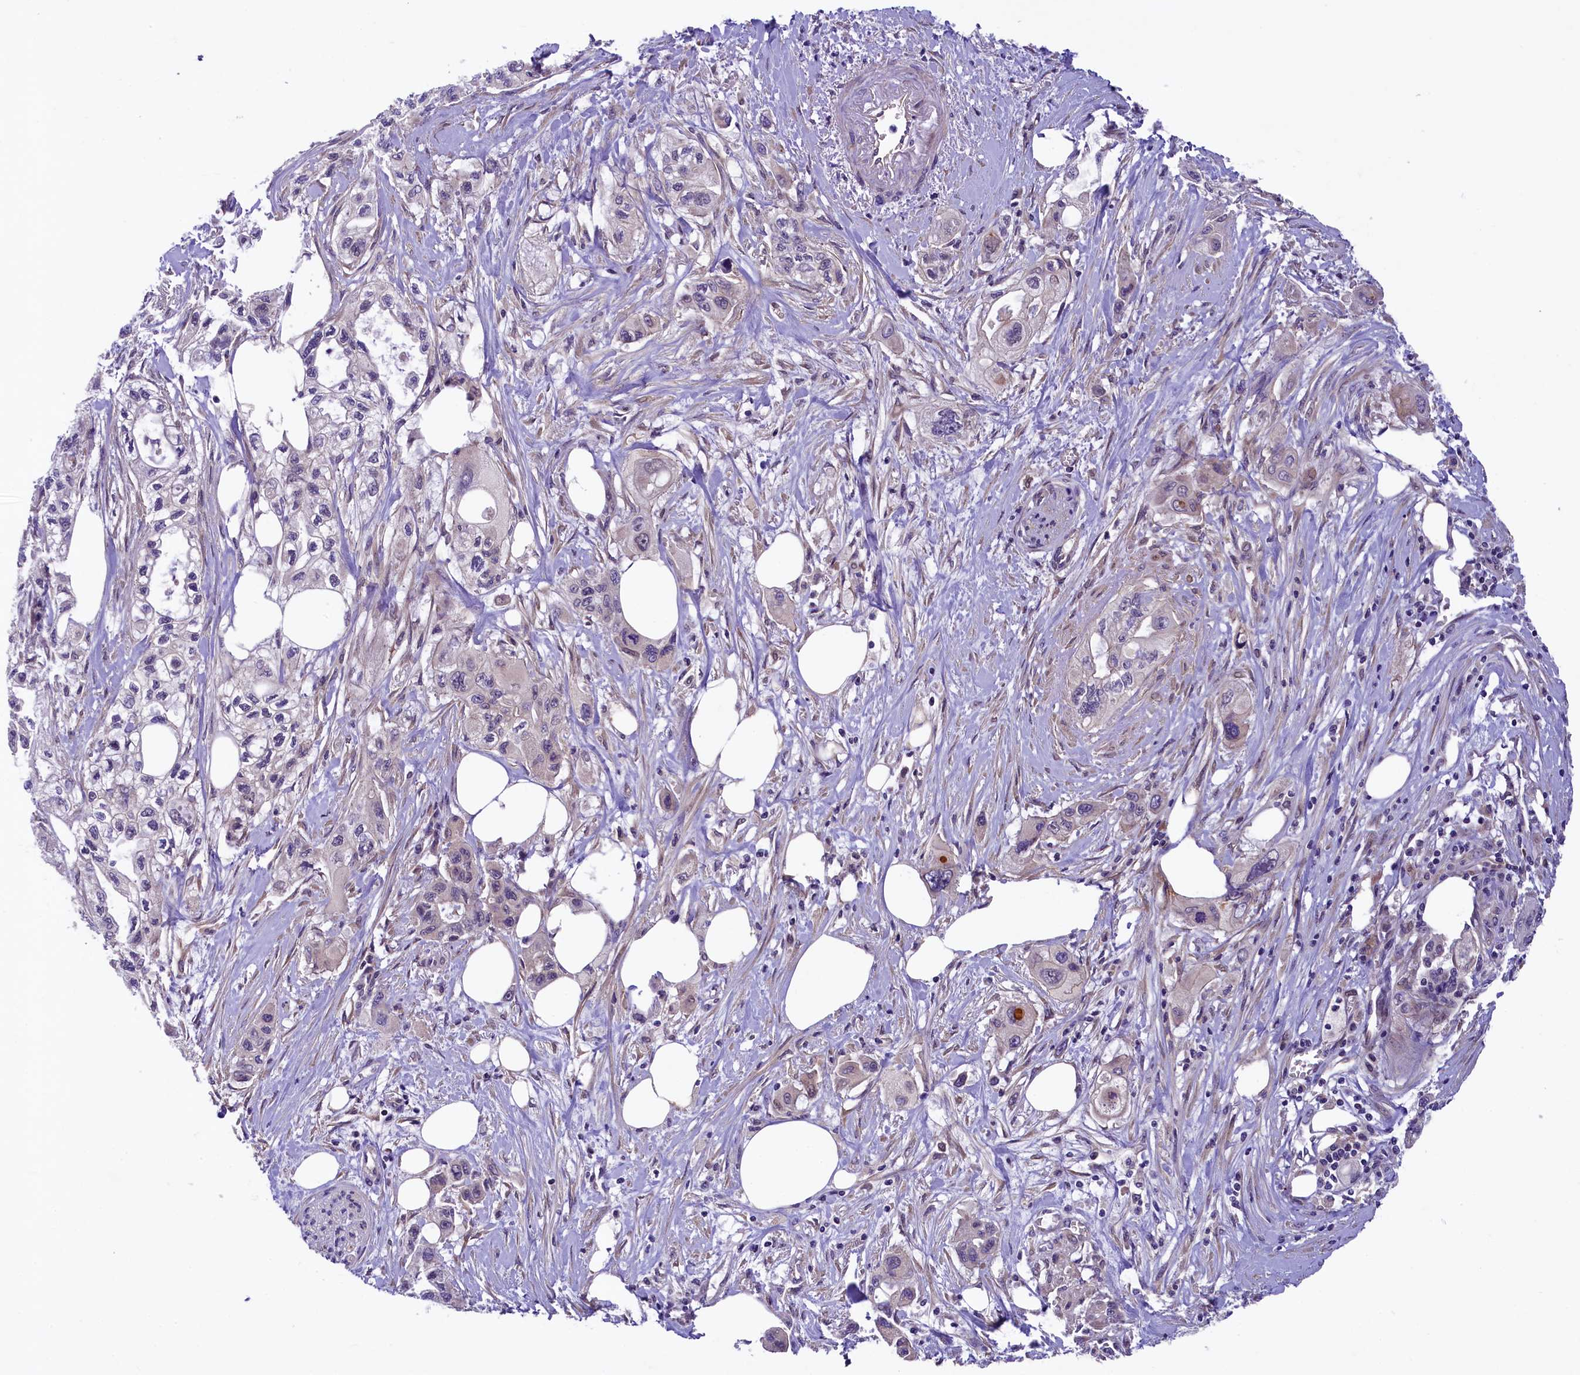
{"staining": {"intensity": "negative", "quantity": "none", "location": "none"}, "tissue": "pancreatic cancer", "cell_type": "Tumor cells", "image_type": "cancer", "snomed": [{"axis": "morphology", "description": "Adenocarcinoma, NOS"}, {"axis": "topography", "description": "Pancreas"}], "caption": "Immunohistochemistry (IHC) histopathology image of human pancreatic cancer stained for a protein (brown), which reveals no staining in tumor cells. (Stains: DAB (3,3'-diaminobenzidine) immunohistochemistry with hematoxylin counter stain, Microscopy: brightfield microscopy at high magnification).", "gene": "UBXN6", "patient": {"sex": "male", "age": 75}}